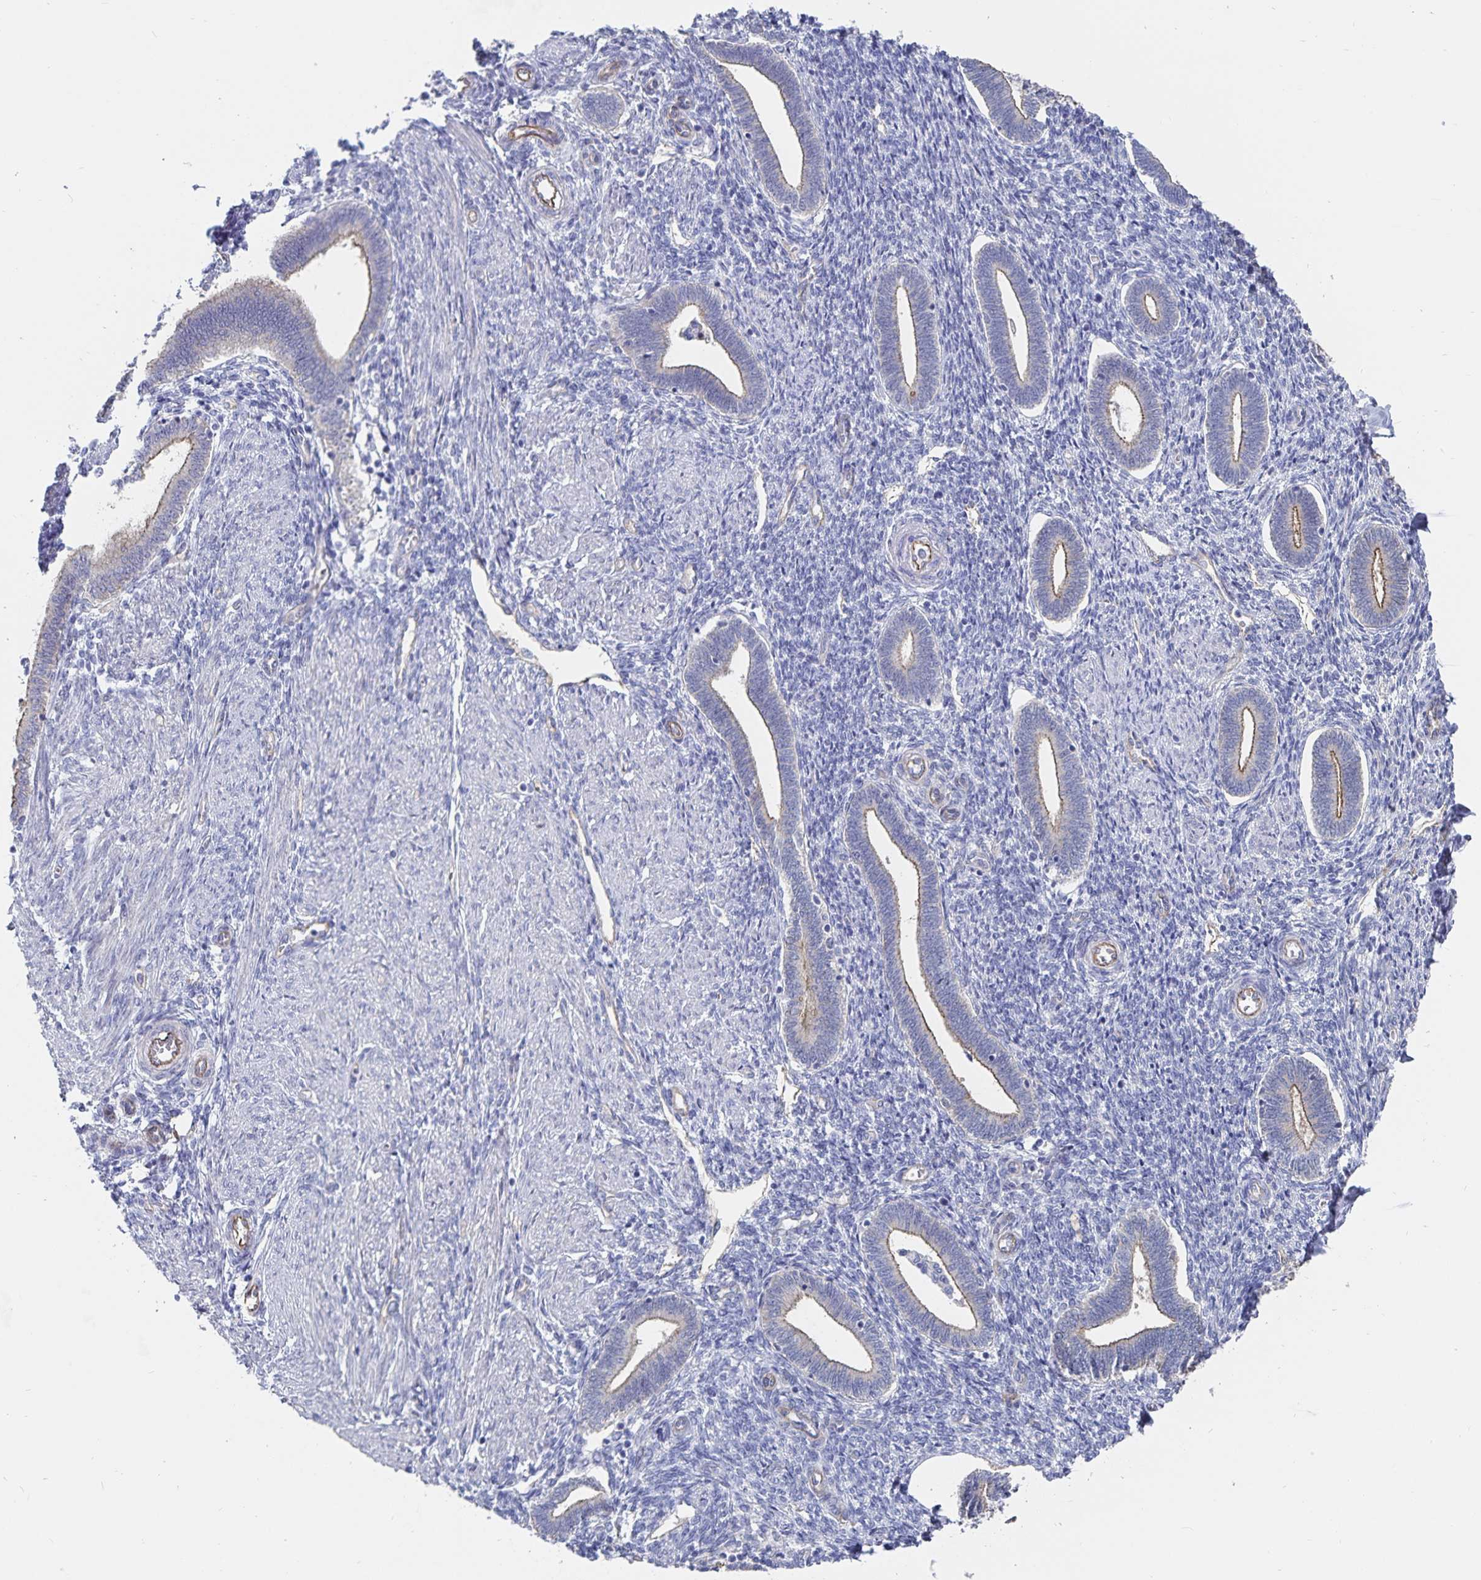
{"staining": {"intensity": "negative", "quantity": "none", "location": "none"}, "tissue": "endometrium", "cell_type": "Cells in endometrial stroma", "image_type": "normal", "snomed": [{"axis": "morphology", "description": "Normal tissue, NOS"}, {"axis": "topography", "description": "Endometrium"}], "caption": "A histopathology image of endometrium stained for a protein exhibits no brown staining in cells in endometrial stroma.", "gene": "SSTR1", "patient": {"sex": "female", "age": 42}}